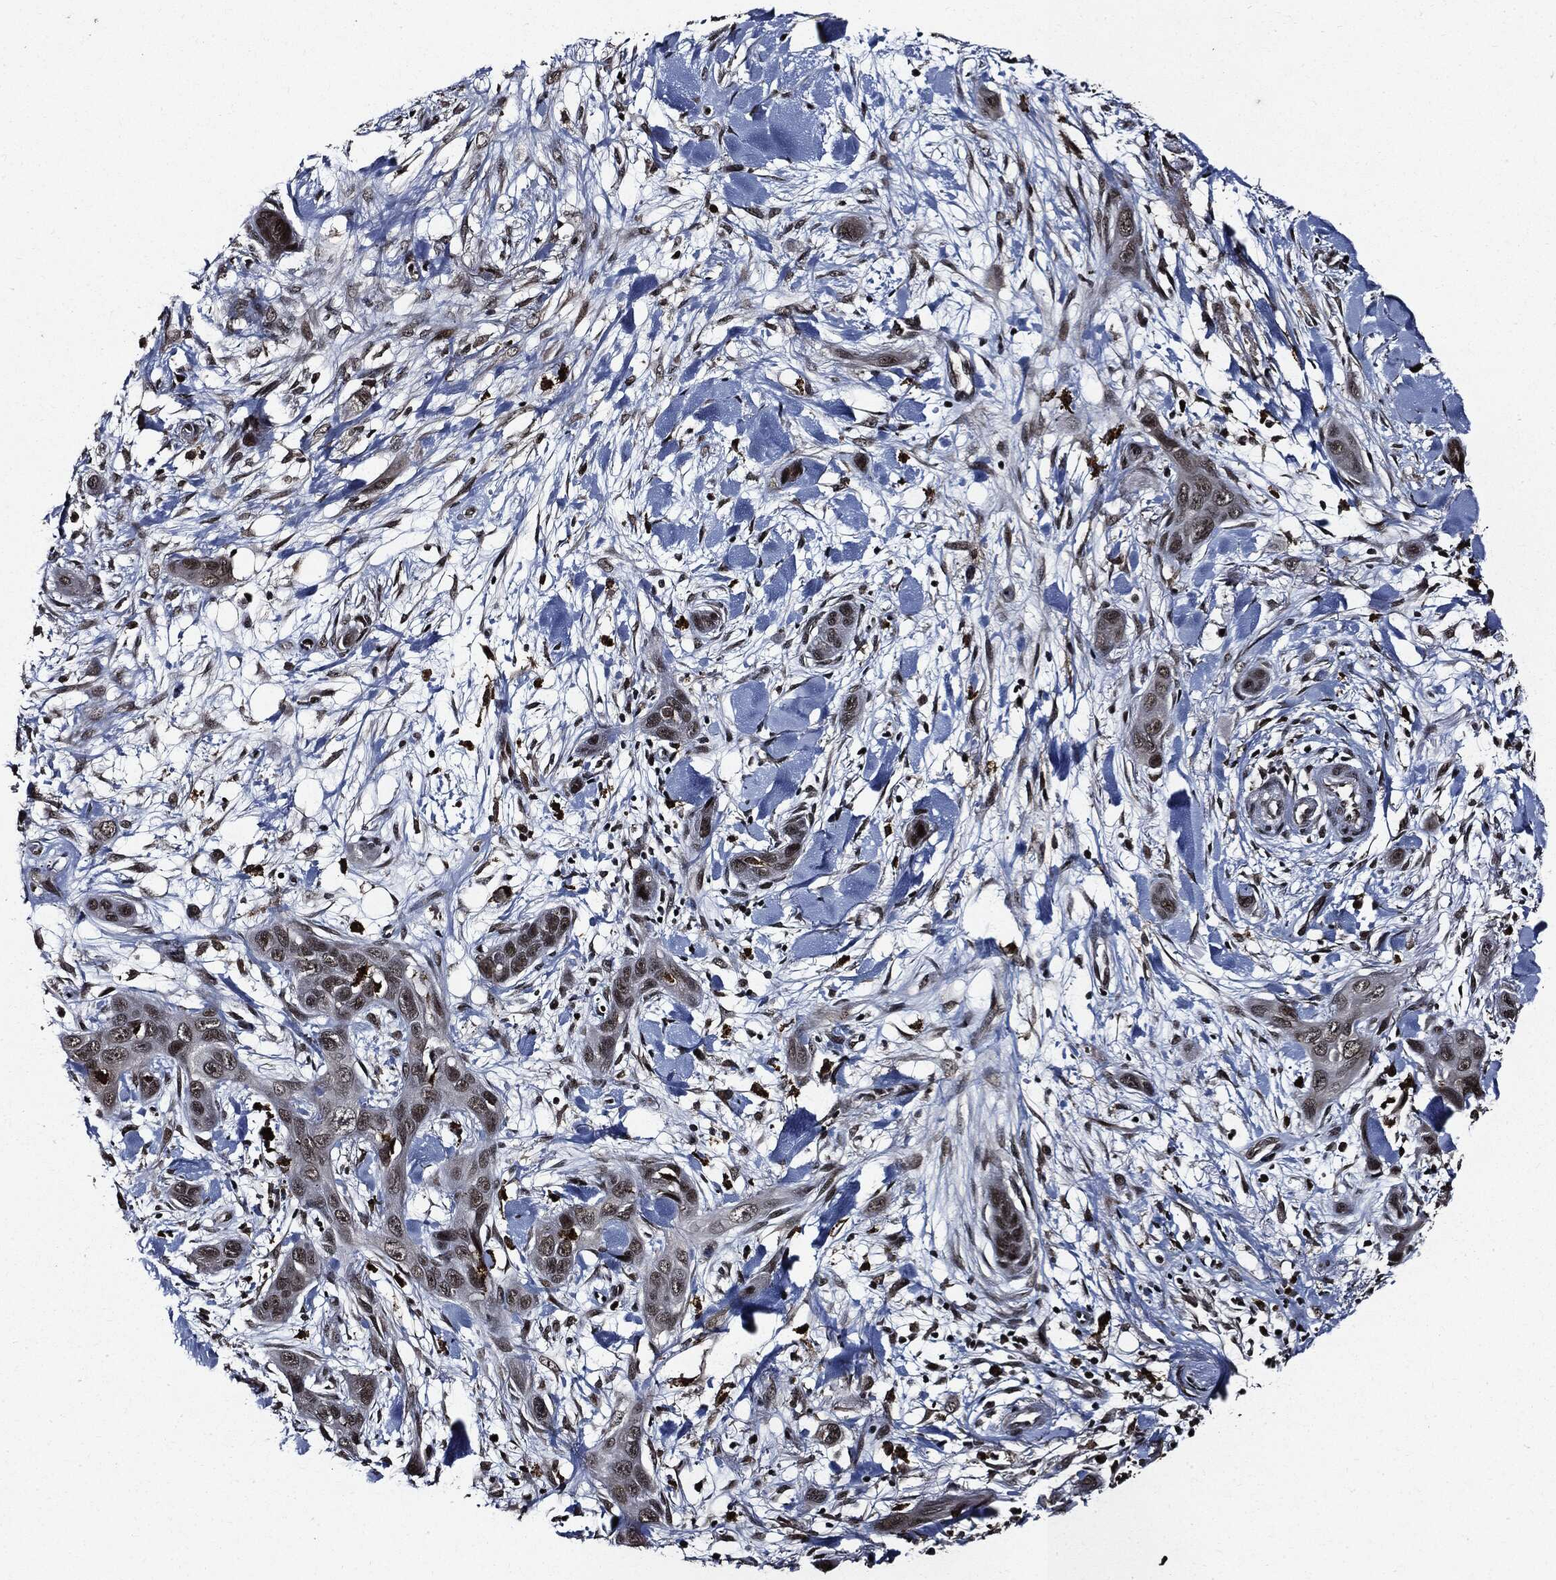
{"staining": {"intensity": "weak", "quantity": "<25%", "location": "nuclear"}, "tissue": "skin cancer", "cell_type": "Tumor cells", "image_type": "cancer", "snomed": [{"axis": "morphology", "description": "Squamous cell carcinoma, NOS"}, {"axis": "topography", "description": "Skin"}], "caption": "The micrograph reveals no significant staining in tumor cells of skin cancer.", "gene": "SUGT1", "patient": {"sex": "male", "age": 78}}